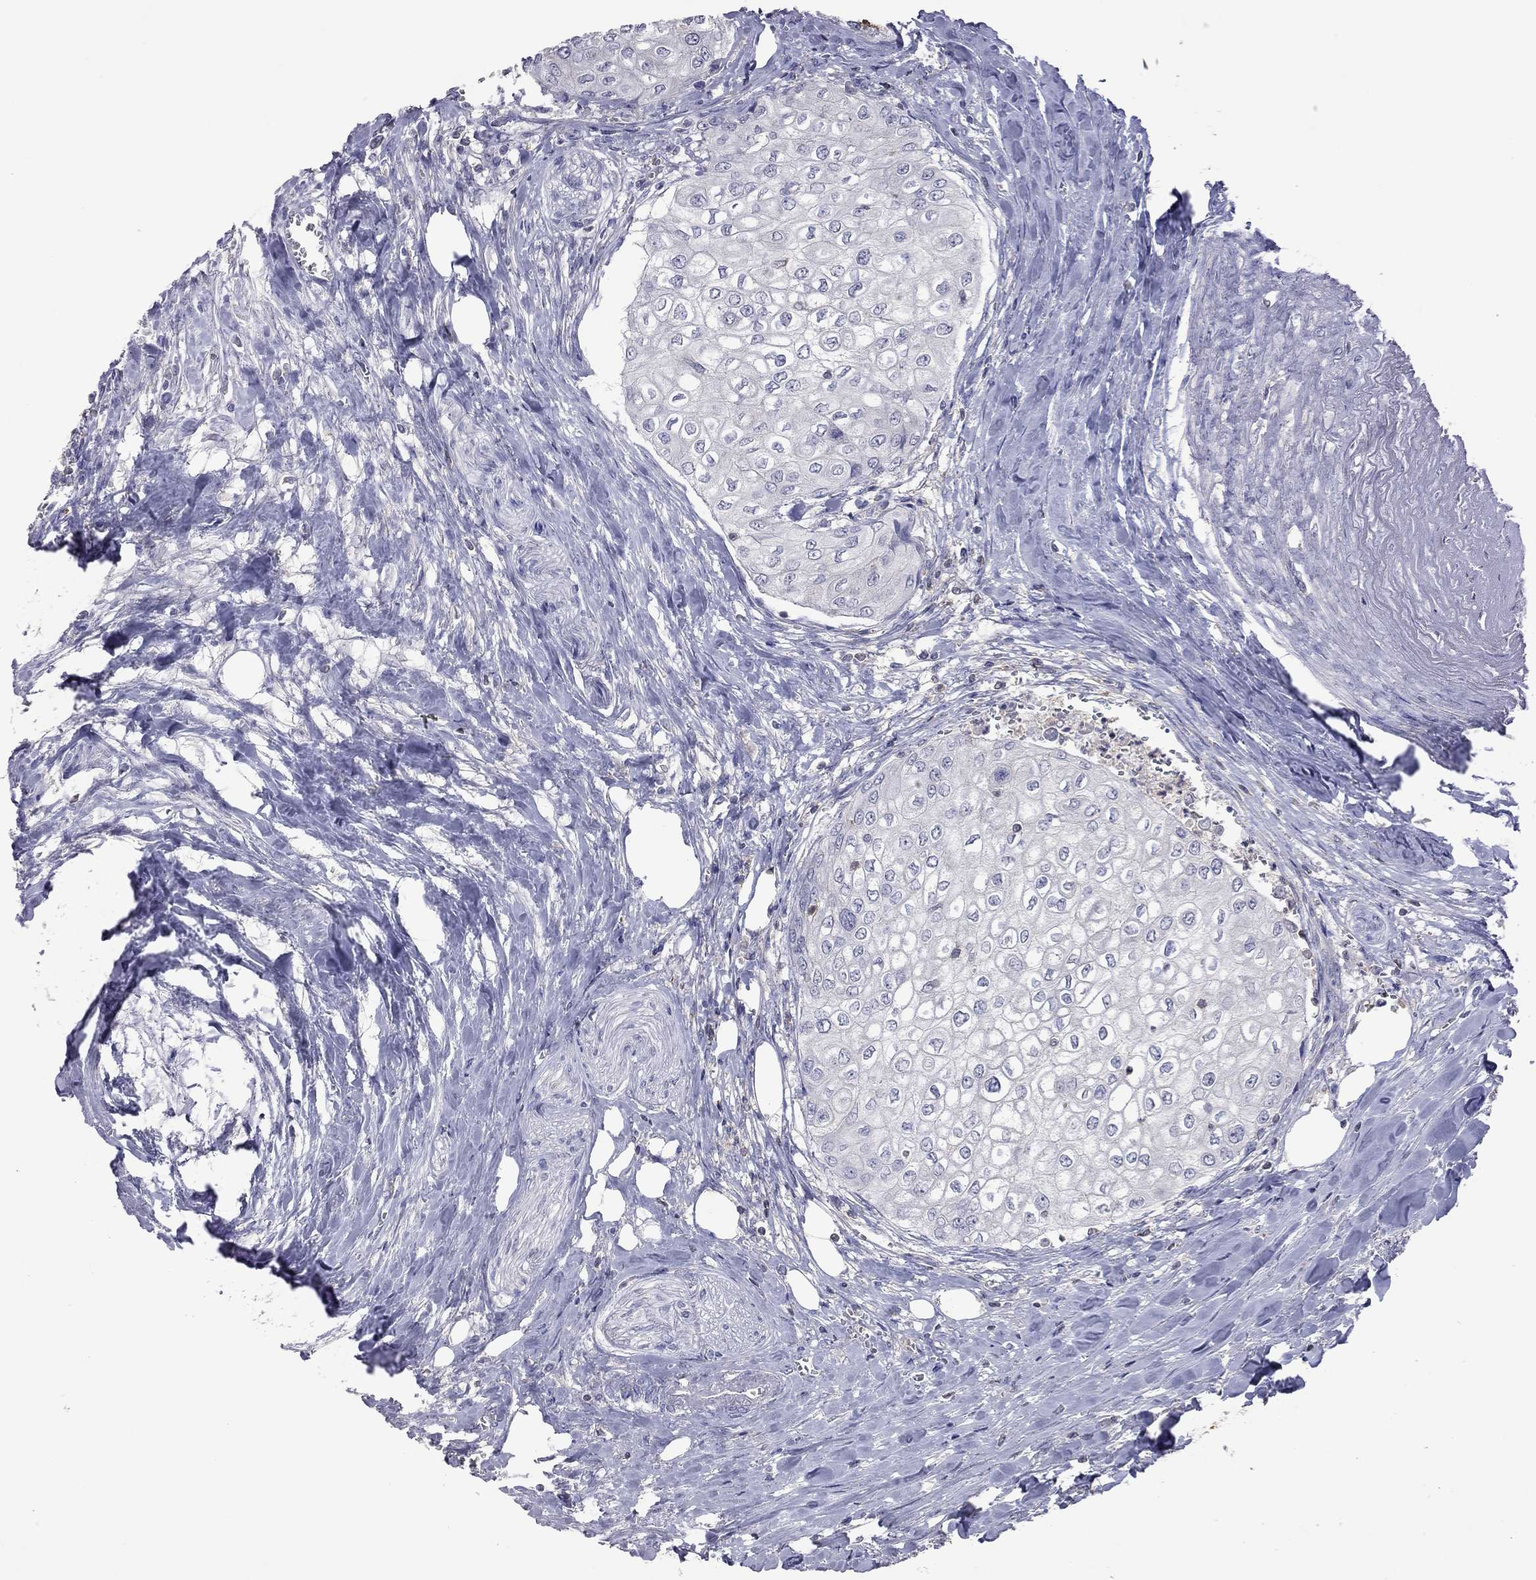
{"staining": {"intensity": "negative", "quantity": "none", "location": "none"}, "tissue": "urothelial cancer", "cell_type": "Tumor cells", "image_type": "cancer", "snomed": [{"axis": "morphology", "description": "Urothelial carcinoma, High grade"}, {"axis": "topography", "description": "Urinary bladder"}], "caption": "DAB immunohistochemical staining of human urothelial cancer reveals no significant positivity in tumor cells.", "gene": "IPCEF1", "patient": {"sex": "male", "age": 62}}